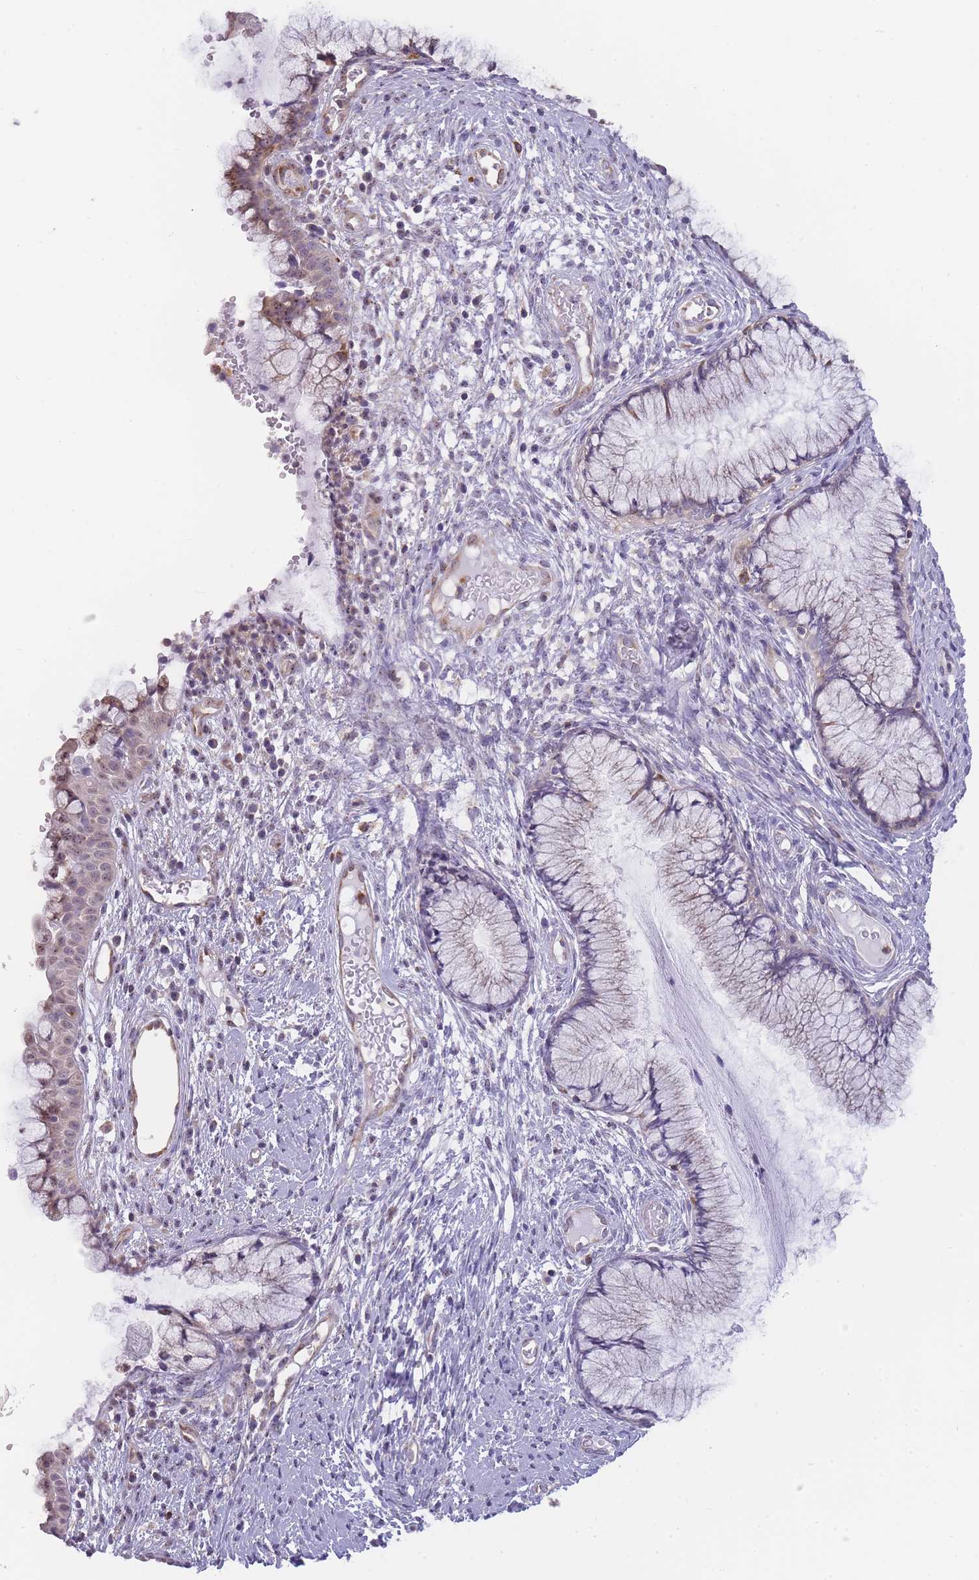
{"staining": {"intensity": "negative", "quantity": "none", "location": "none"}, "tissue": "cervix", "cell_type": "Glandular cells", "image_type": "normal", "snomed": [{"axis": "morphology", "description": "Normal tissue, NOS"}, {"axis": "topography", "description": "Cervix"}], "caption": "This is an IHC image of normal cervix. There is no positivity in glandular cells.", "gene": "ZNF662", "patient": {"sex": "female", "age": 42}}